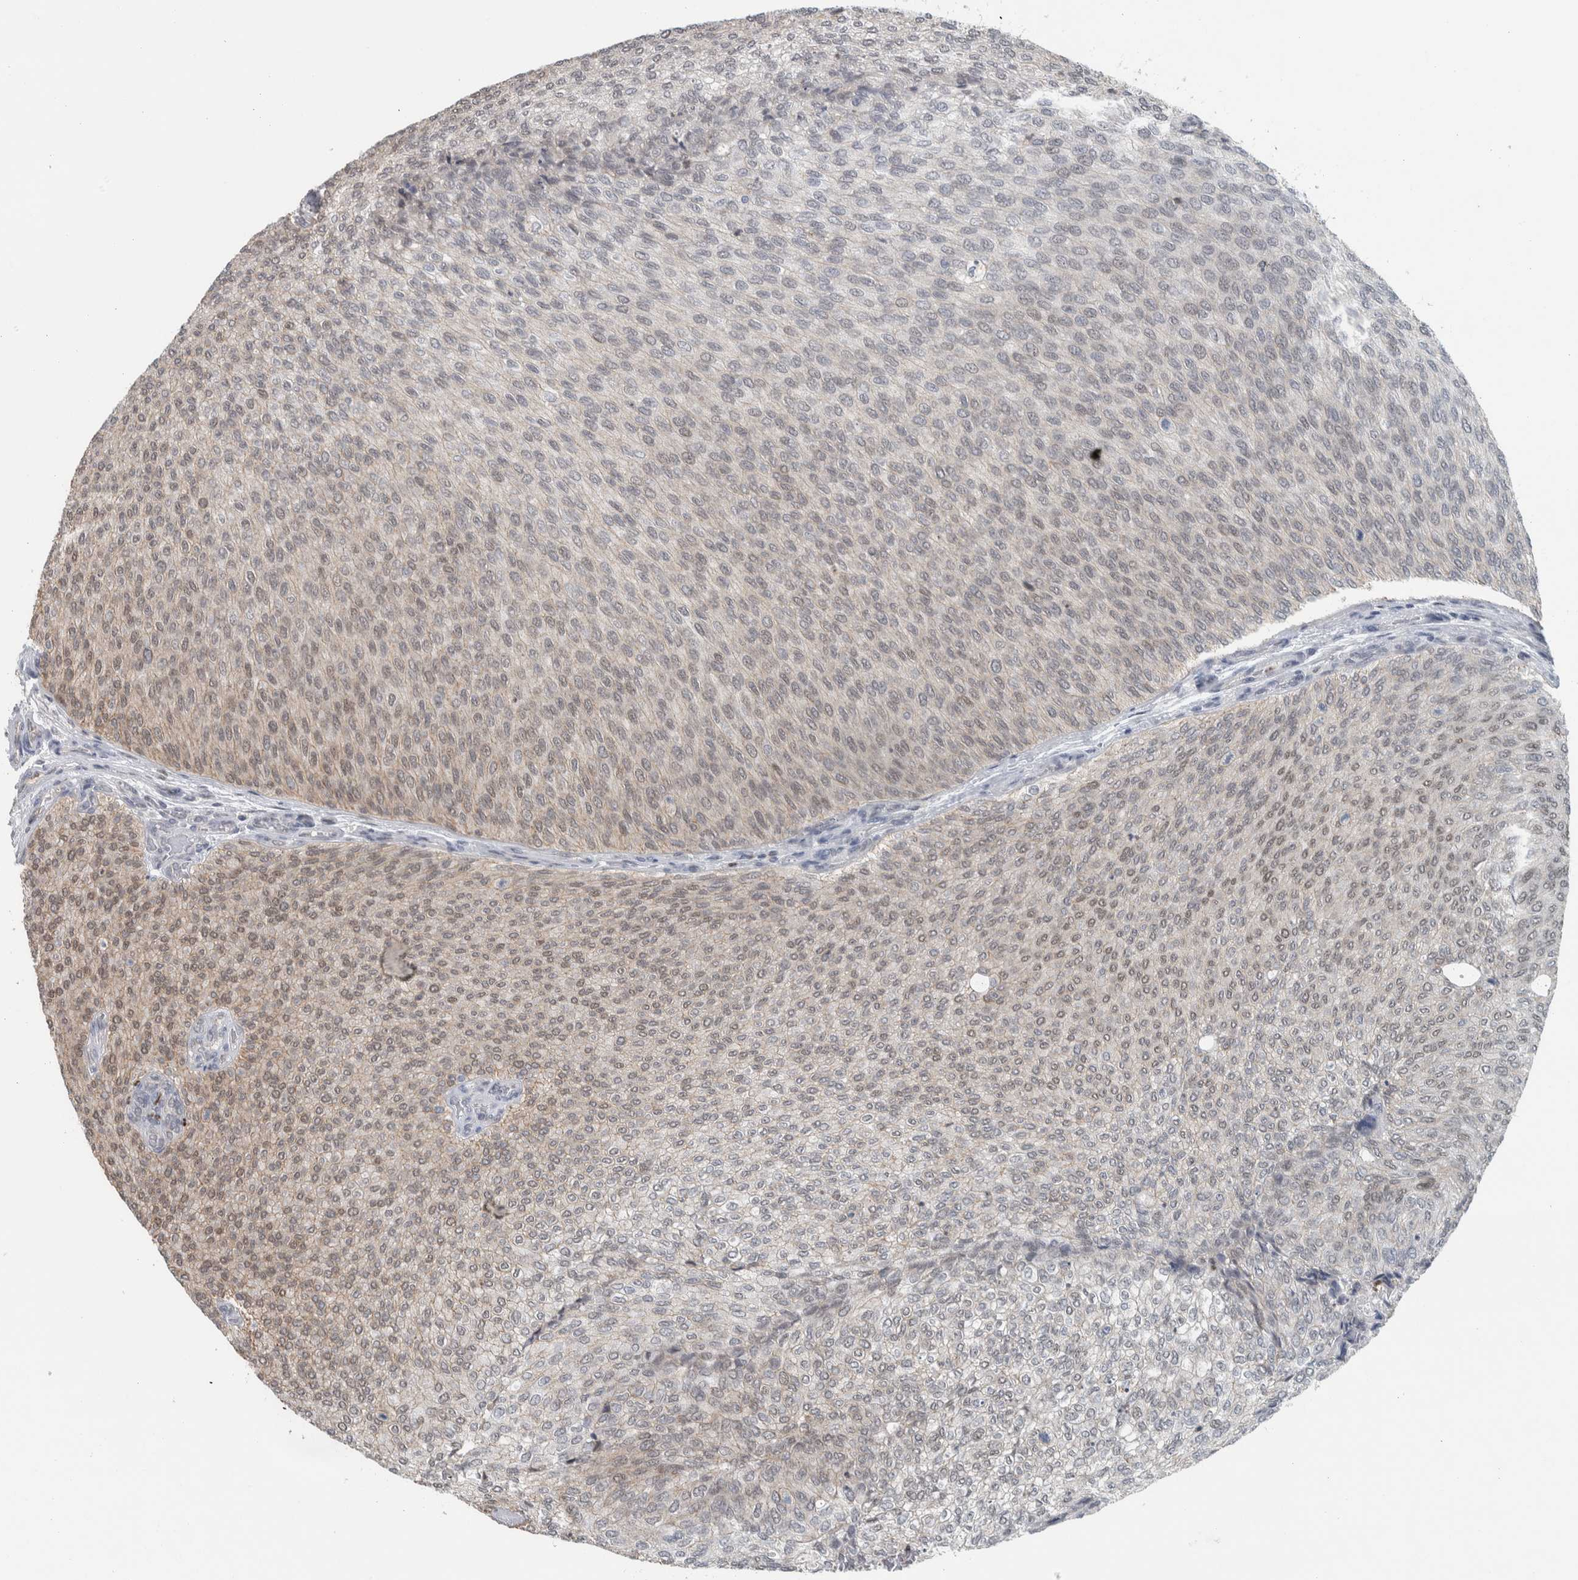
{"staining": {"intensity": "weak", "quantity": ">75%", "location": "nuclear"}, "tissue": "urothelial cancer", "cell_type": "Tumor cells", "image_type": "cancer", "snomed": [{"axis": "morphology", "description": "Urothelial carcinoma, Low grade"}, {"axis": "topography", "description": "Urinary bladder"}], "caption": "Urothelial cancer stained with a brown dye demonstrates weak nuclear positive expression in about >75% of tumor cells.", "gene": "ADPRM", "patient": {"sex": "female", "age": 79}}